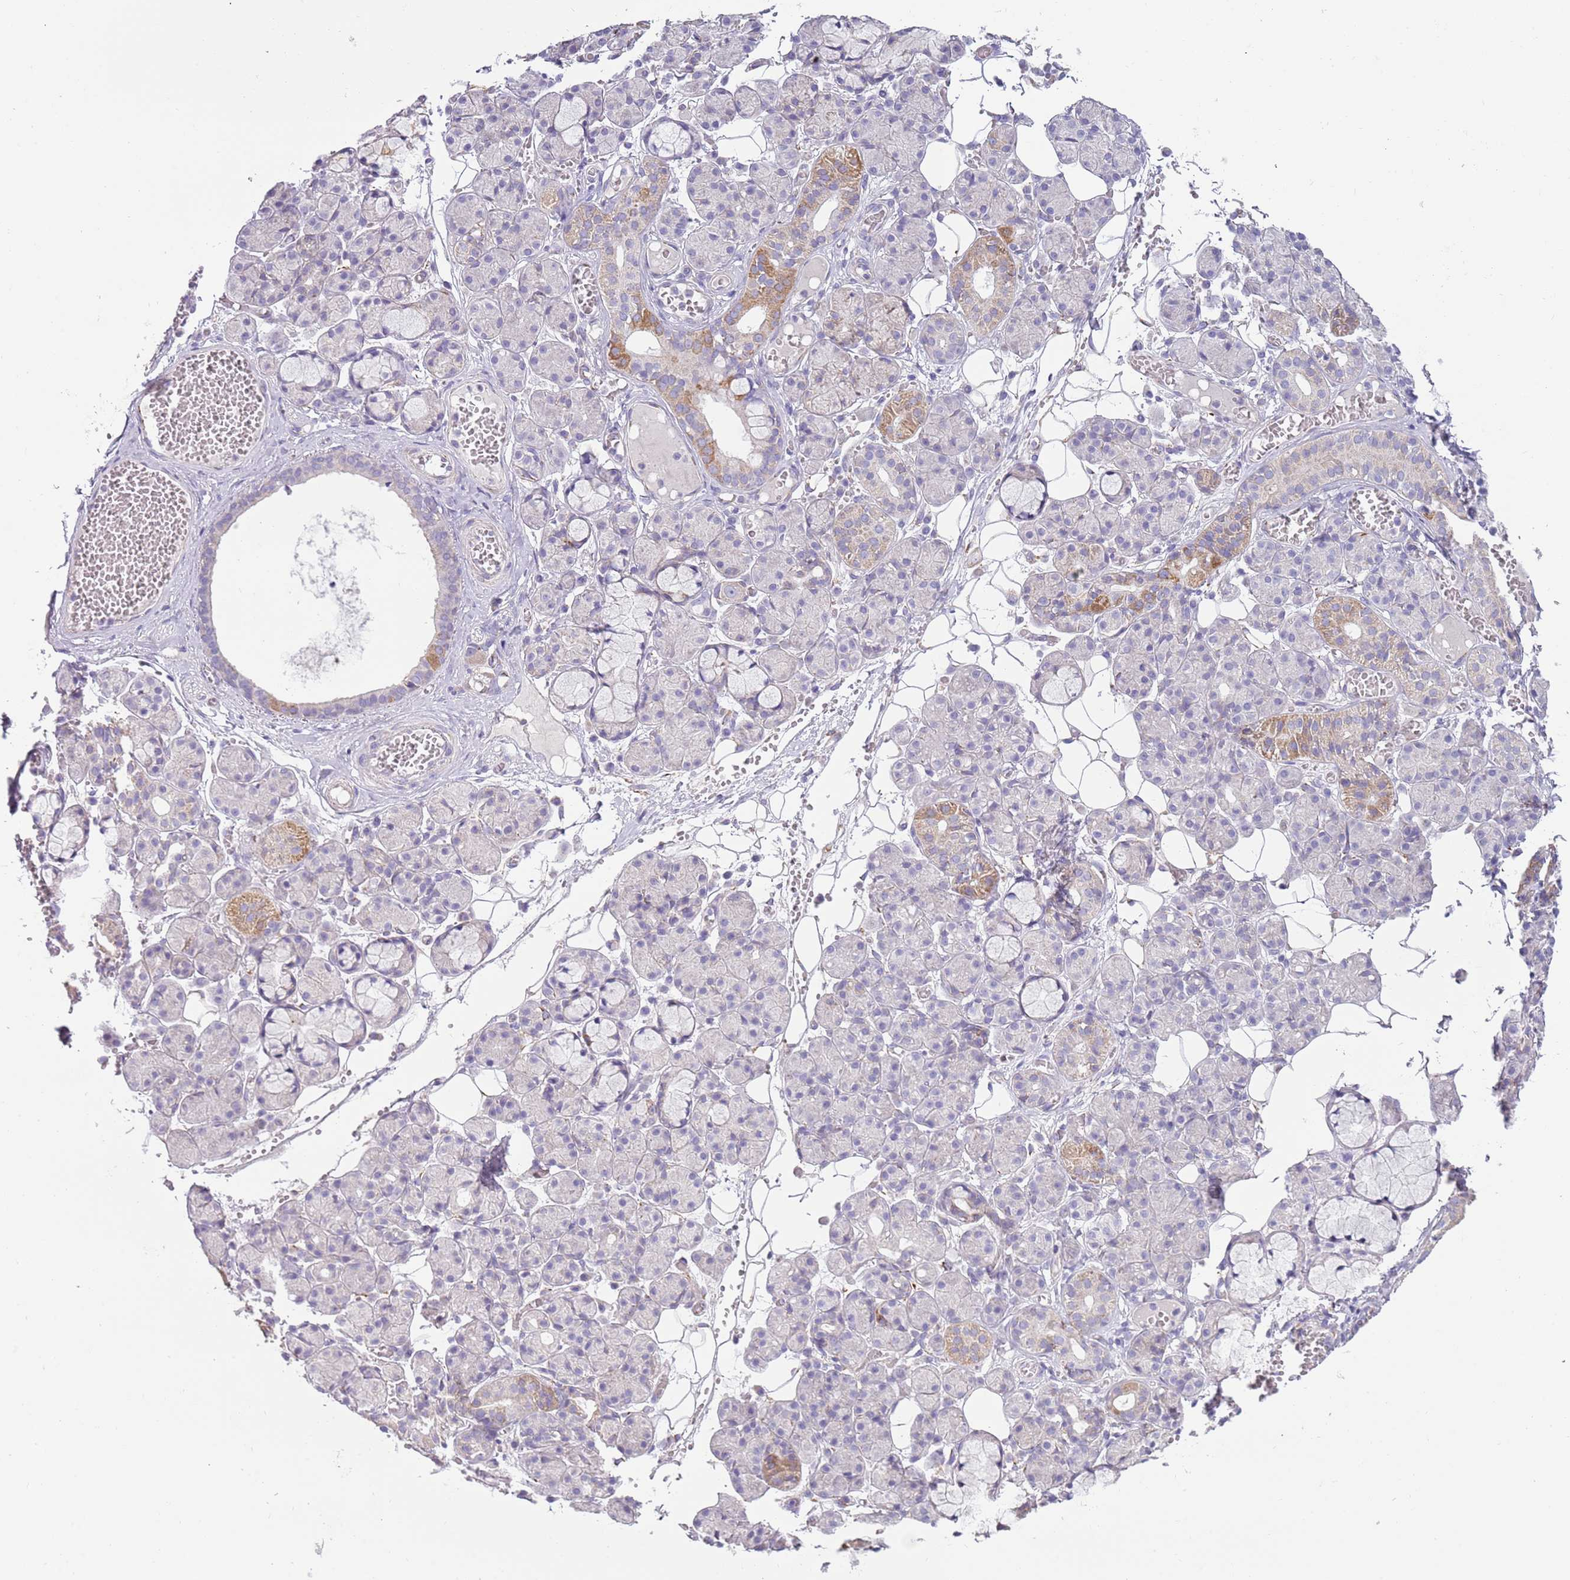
{"staining": {"intensity": "moderate", "quantity": "<25%", "location": "cytoplasmic/membranous"}, "tissue": "salivary gland", "cell_type": "Glandular cells", "image_type": "normal", "snomed": [{"axis": "morphology", "description": "Normal tissue, NOS"}, {"axis": "topography", "description": "Salivary gland"}], "caption": "An immunohistochemistry (IHC) histopathology image of unremarkable tissue is shown. Protein staining in brown shows moderate cytoplasmic/membranous positivity in salivary gland within glandular cells. (DAB (3,3'-diaminobenzidine) IHC, brown staining for protein, blue staining for nuclei).", "gene": "RNF222", "patient": {"sex": "male", "age": 63}}